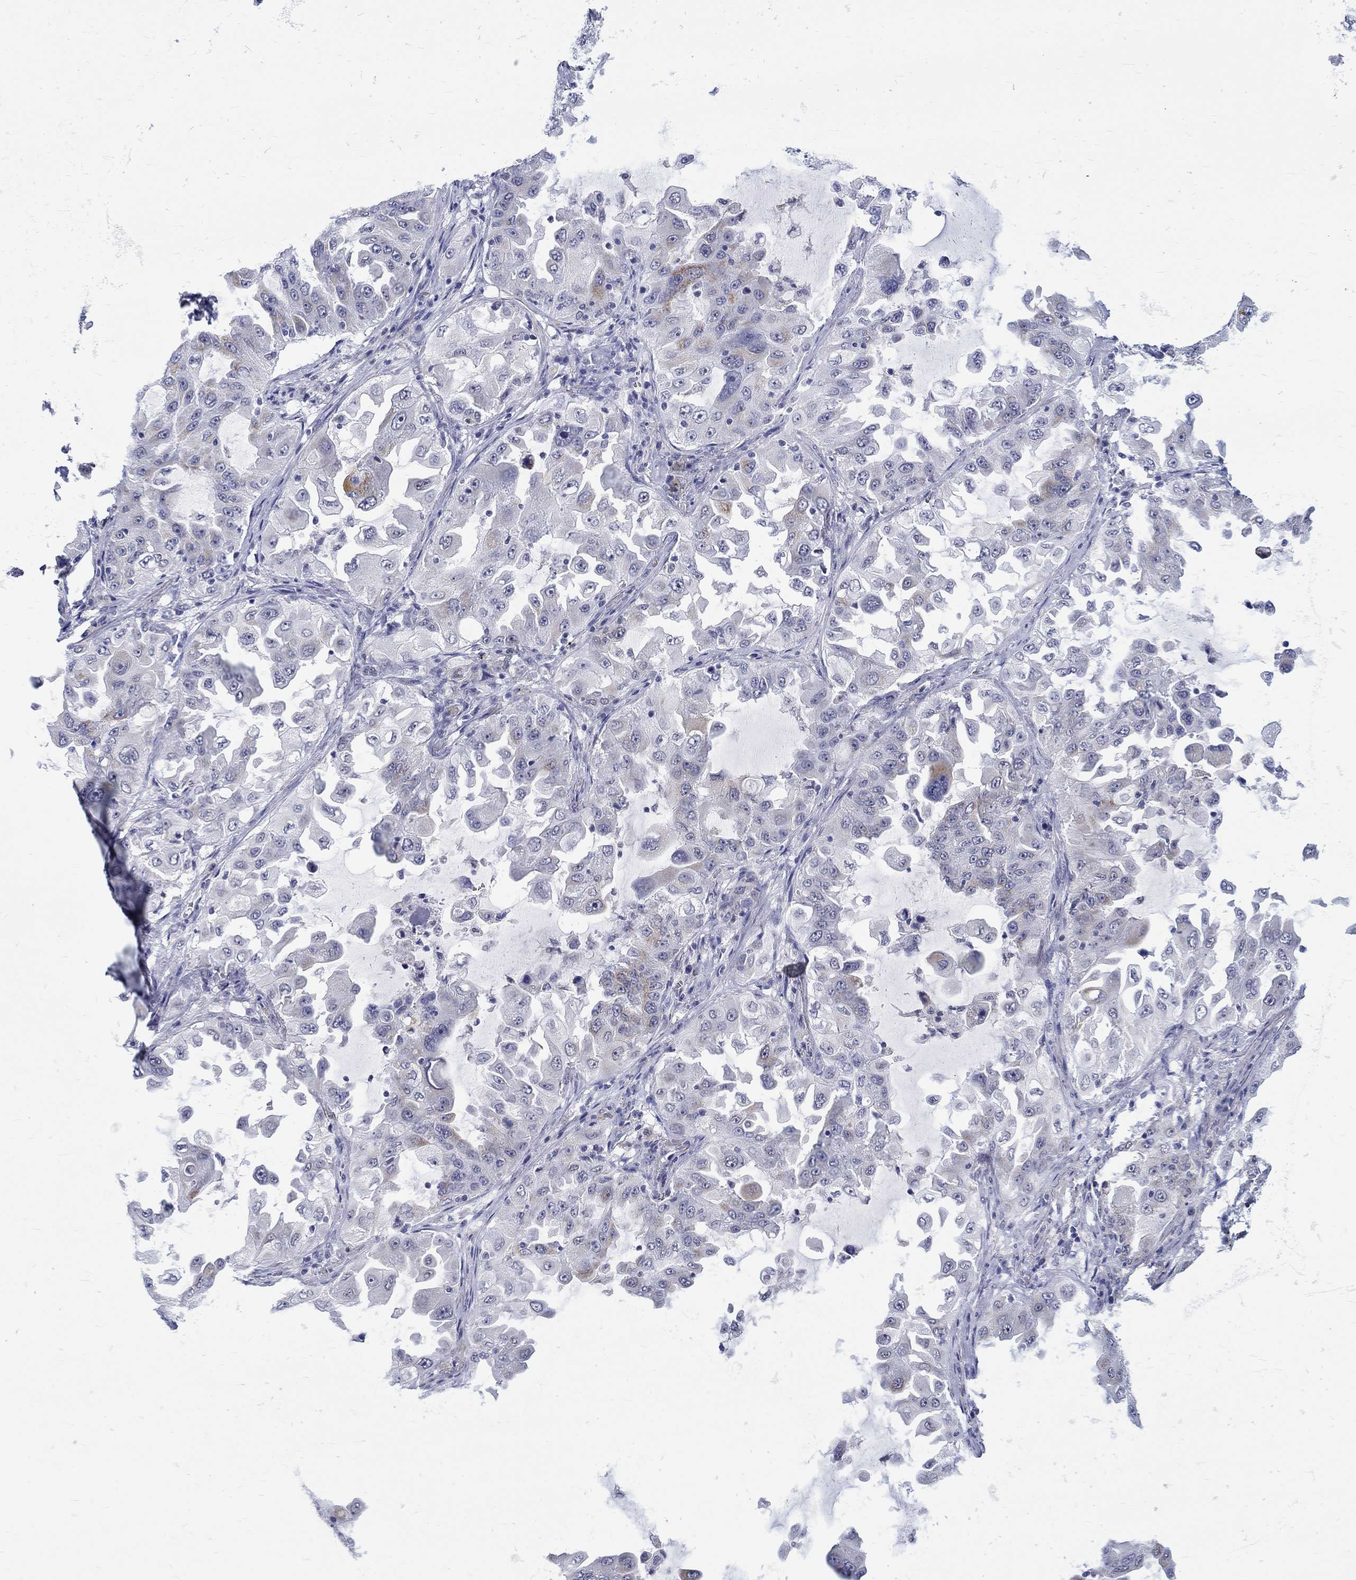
{"staining": {"intensity": "negative", "quantity": "none", "location": "none"}, "tissue": "lung cancer", "cell_type": "Tumor cells", "image_type": "cancer", "snomed": [{"axis": "morphology", "description": "Adenocarcinoma, NOS"}, {"axis": "topography", "description": "Lung"}], "caption": "A photomicrograph of human lung cancer is negative for staining in tumor cells.", "gene": "ST6GALNAC1", "patient": {"sex": "female", "age": 61}}